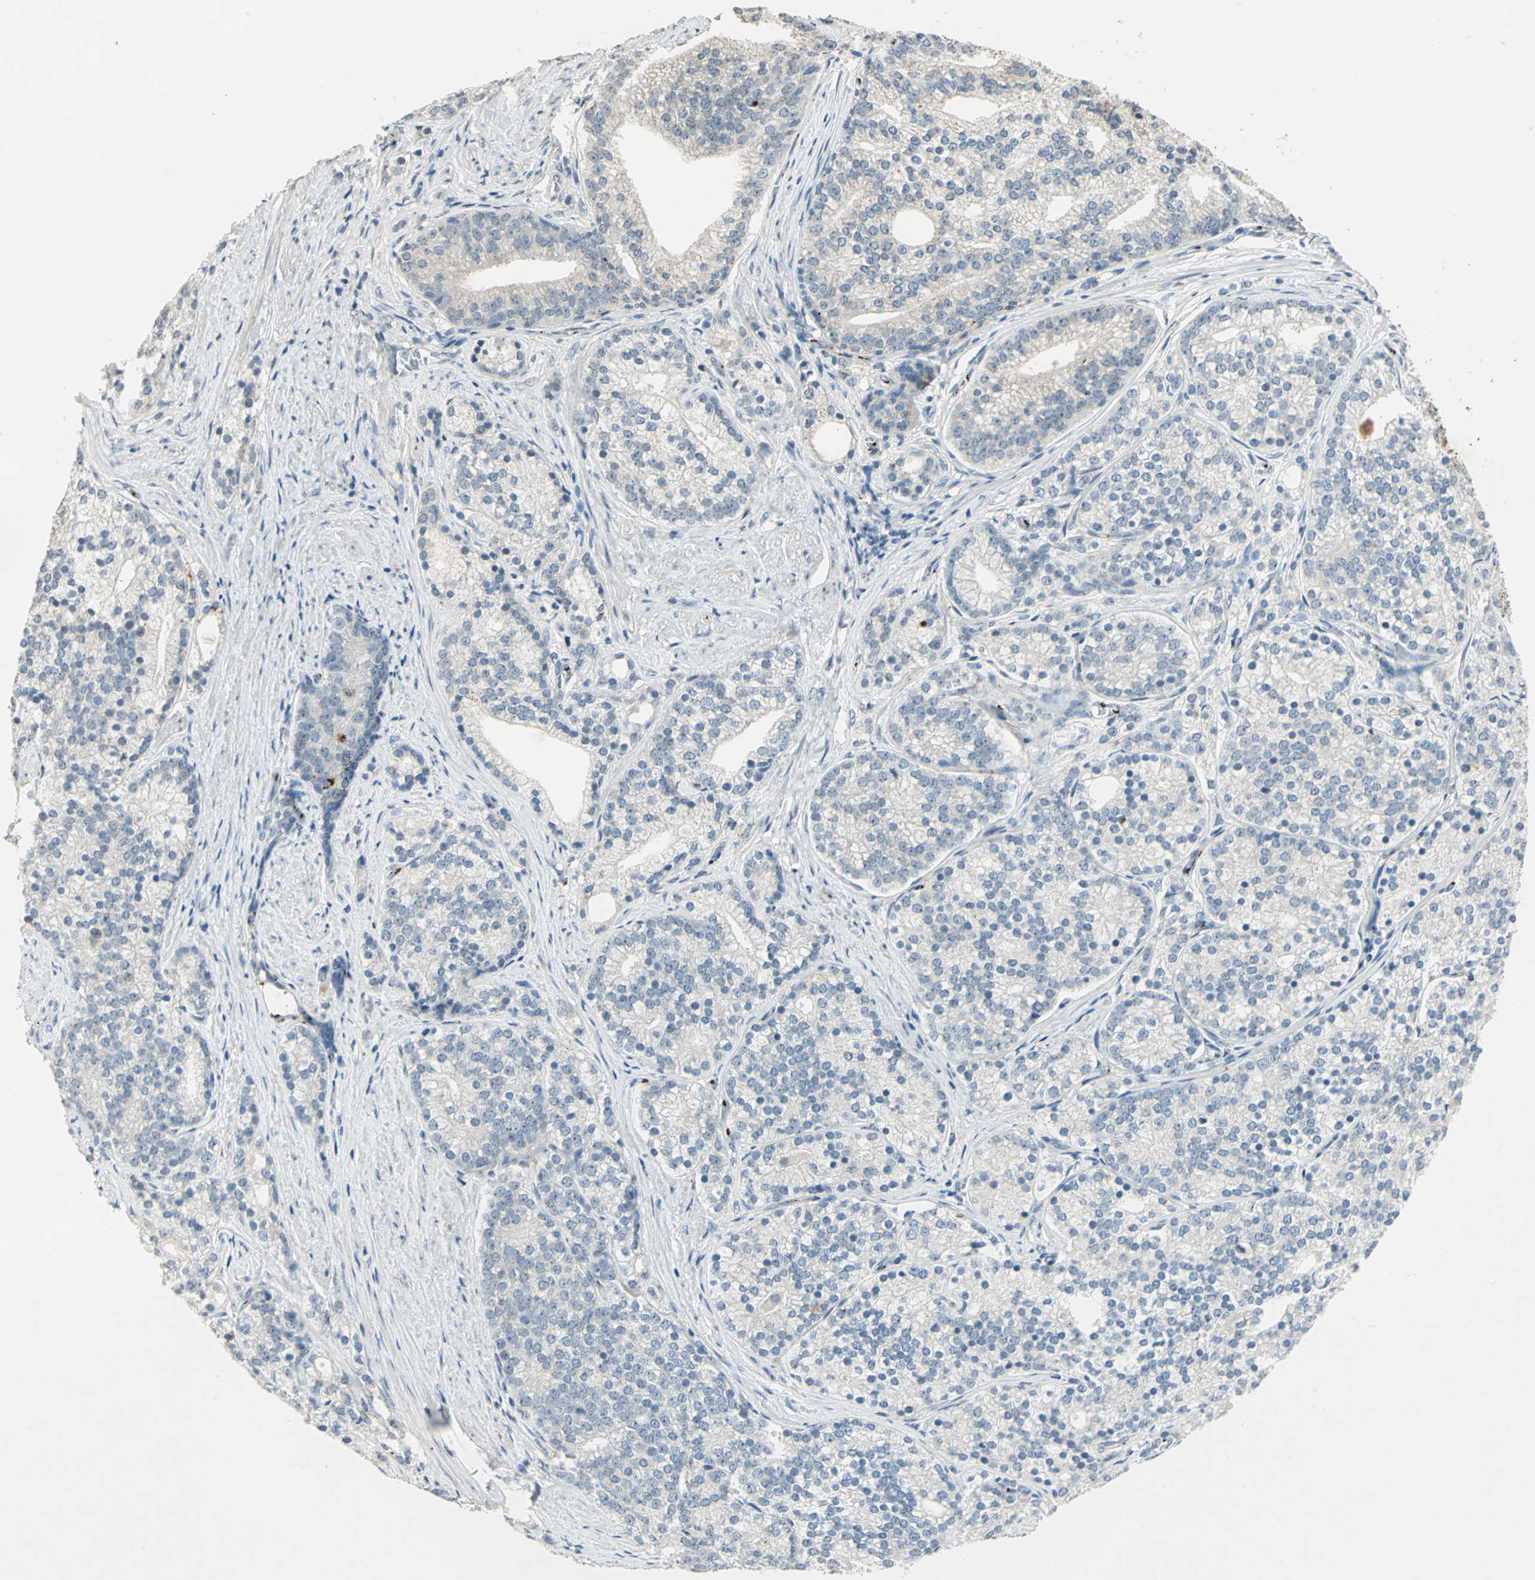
{"staining": {"intensity": "strong", "quantity": "<25%", "location": "cytoplasmic/membranous"}, "tissue": "prostate cancer", "cell_type": "Tumor cells", "image_type": "cancer", "snomed": [{"axis": "morphology", "description": "Adenocarcinoma, Low grade"}, {"axis": "topography", "description": "Prostate"}], "caption": "Immunohistochemistry histopathology image of neoplastic tissue: human prostate cancer stained using immunohistochemistry demonstrates medium levels of strong protein expression localized specifically in the cytoplasmic/membranous of tumor cells, appearing as a cytoplasmic/membranous brown color.", "gene": "CAMK2B", "patient": {"sex": "male", "age": 71}}